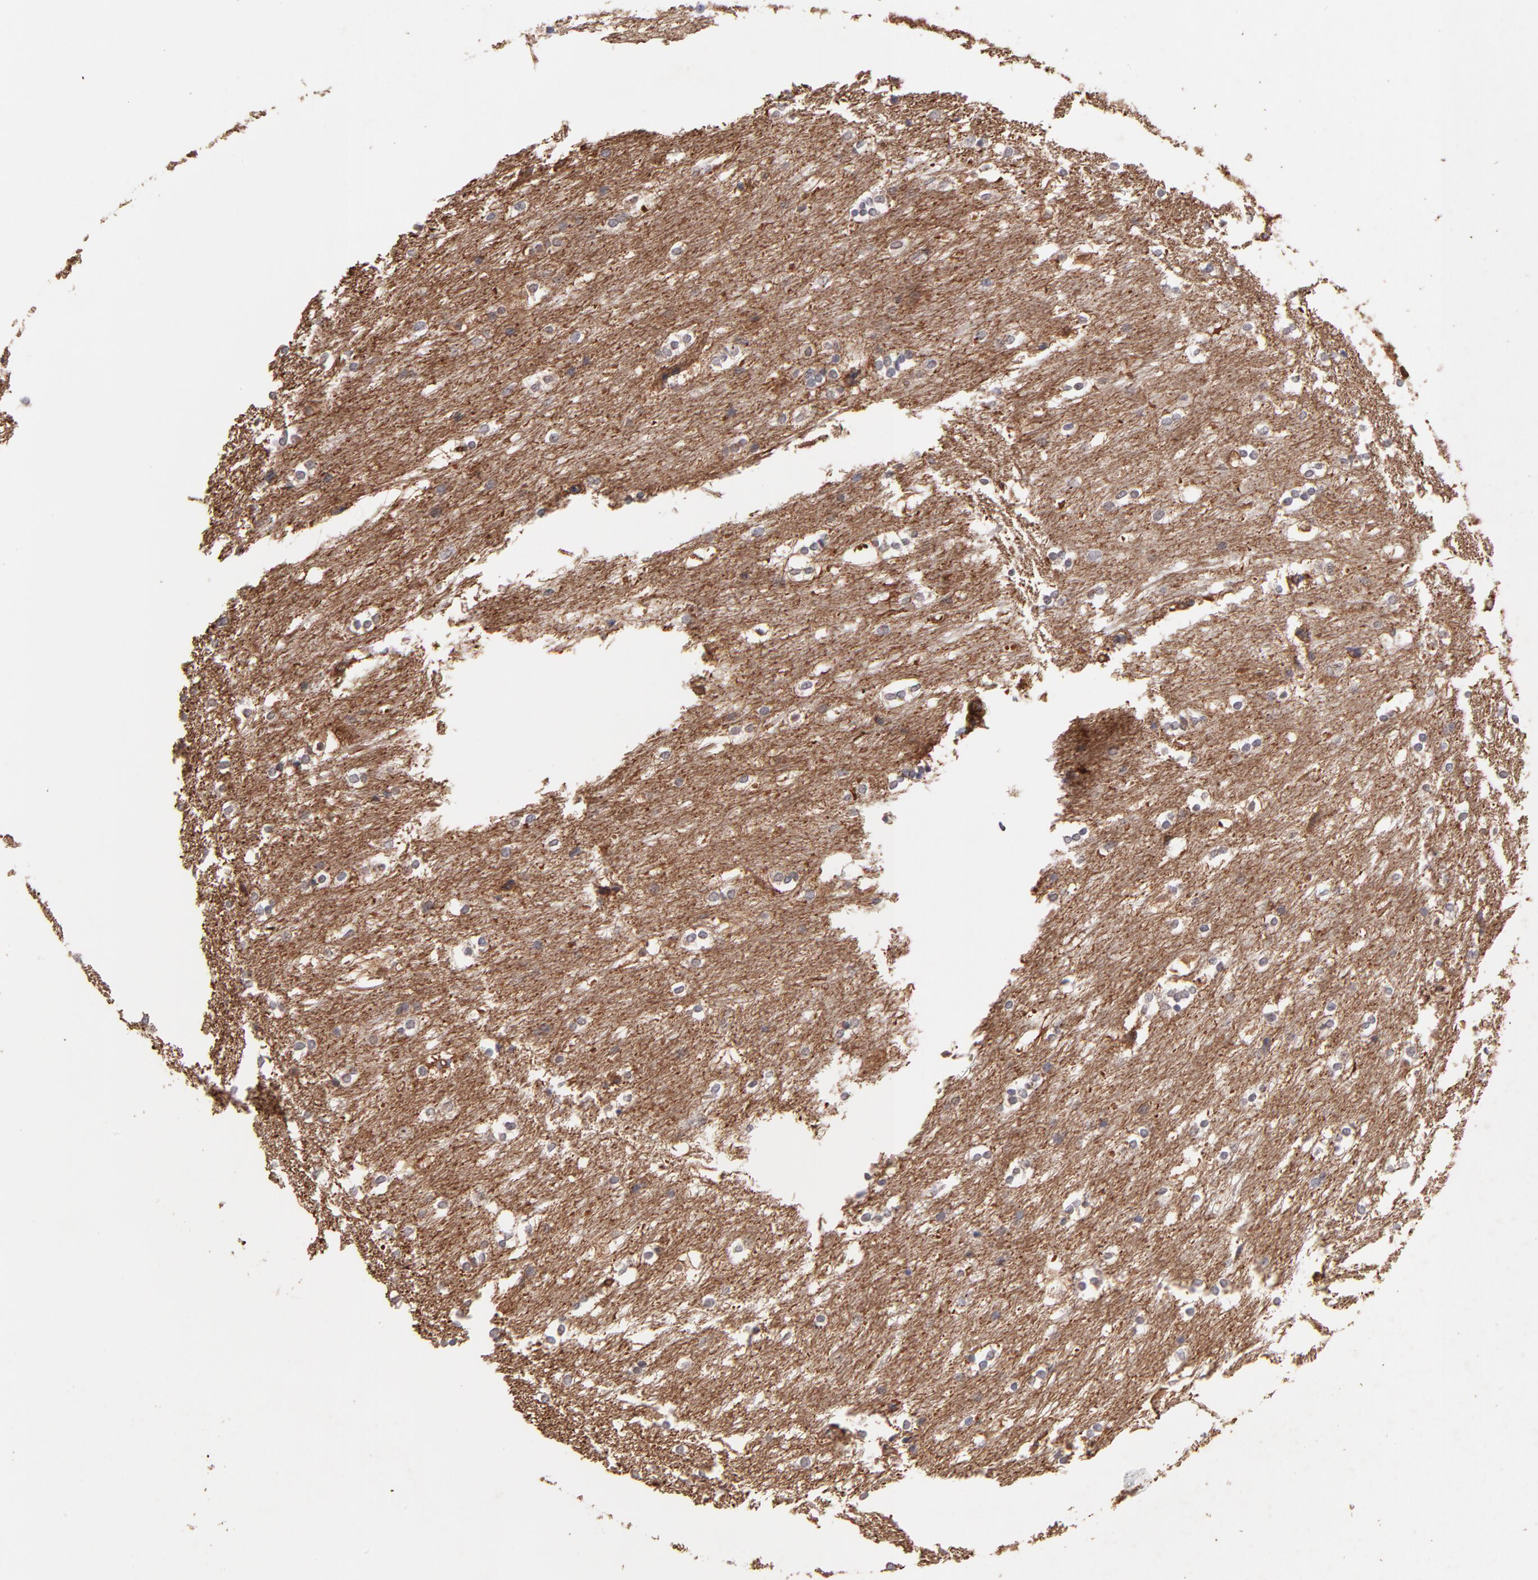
{"staining": {"intensity": "negative", "quantity": "none", "location": "none"}, "tissue": "caudate", "cell_type": "Glial cells", "image_type": "normal", "snomed": [{"axis": "morphology", "description": "Normal tissue, NOS"}, {"axis": "topography", "description": "Lateral ventricle wall"}], "caption": "This is a histopathology image of immunohistochemistry (IHC) staining of normal caudate, which shows no positivity in glial cells. (DAB (3,3'-diaminobenzidine) immunohistochemistry with hematoxylin counter stain).", "gene": "STAP2", "patient": {"sex": "female", "age": 19}}